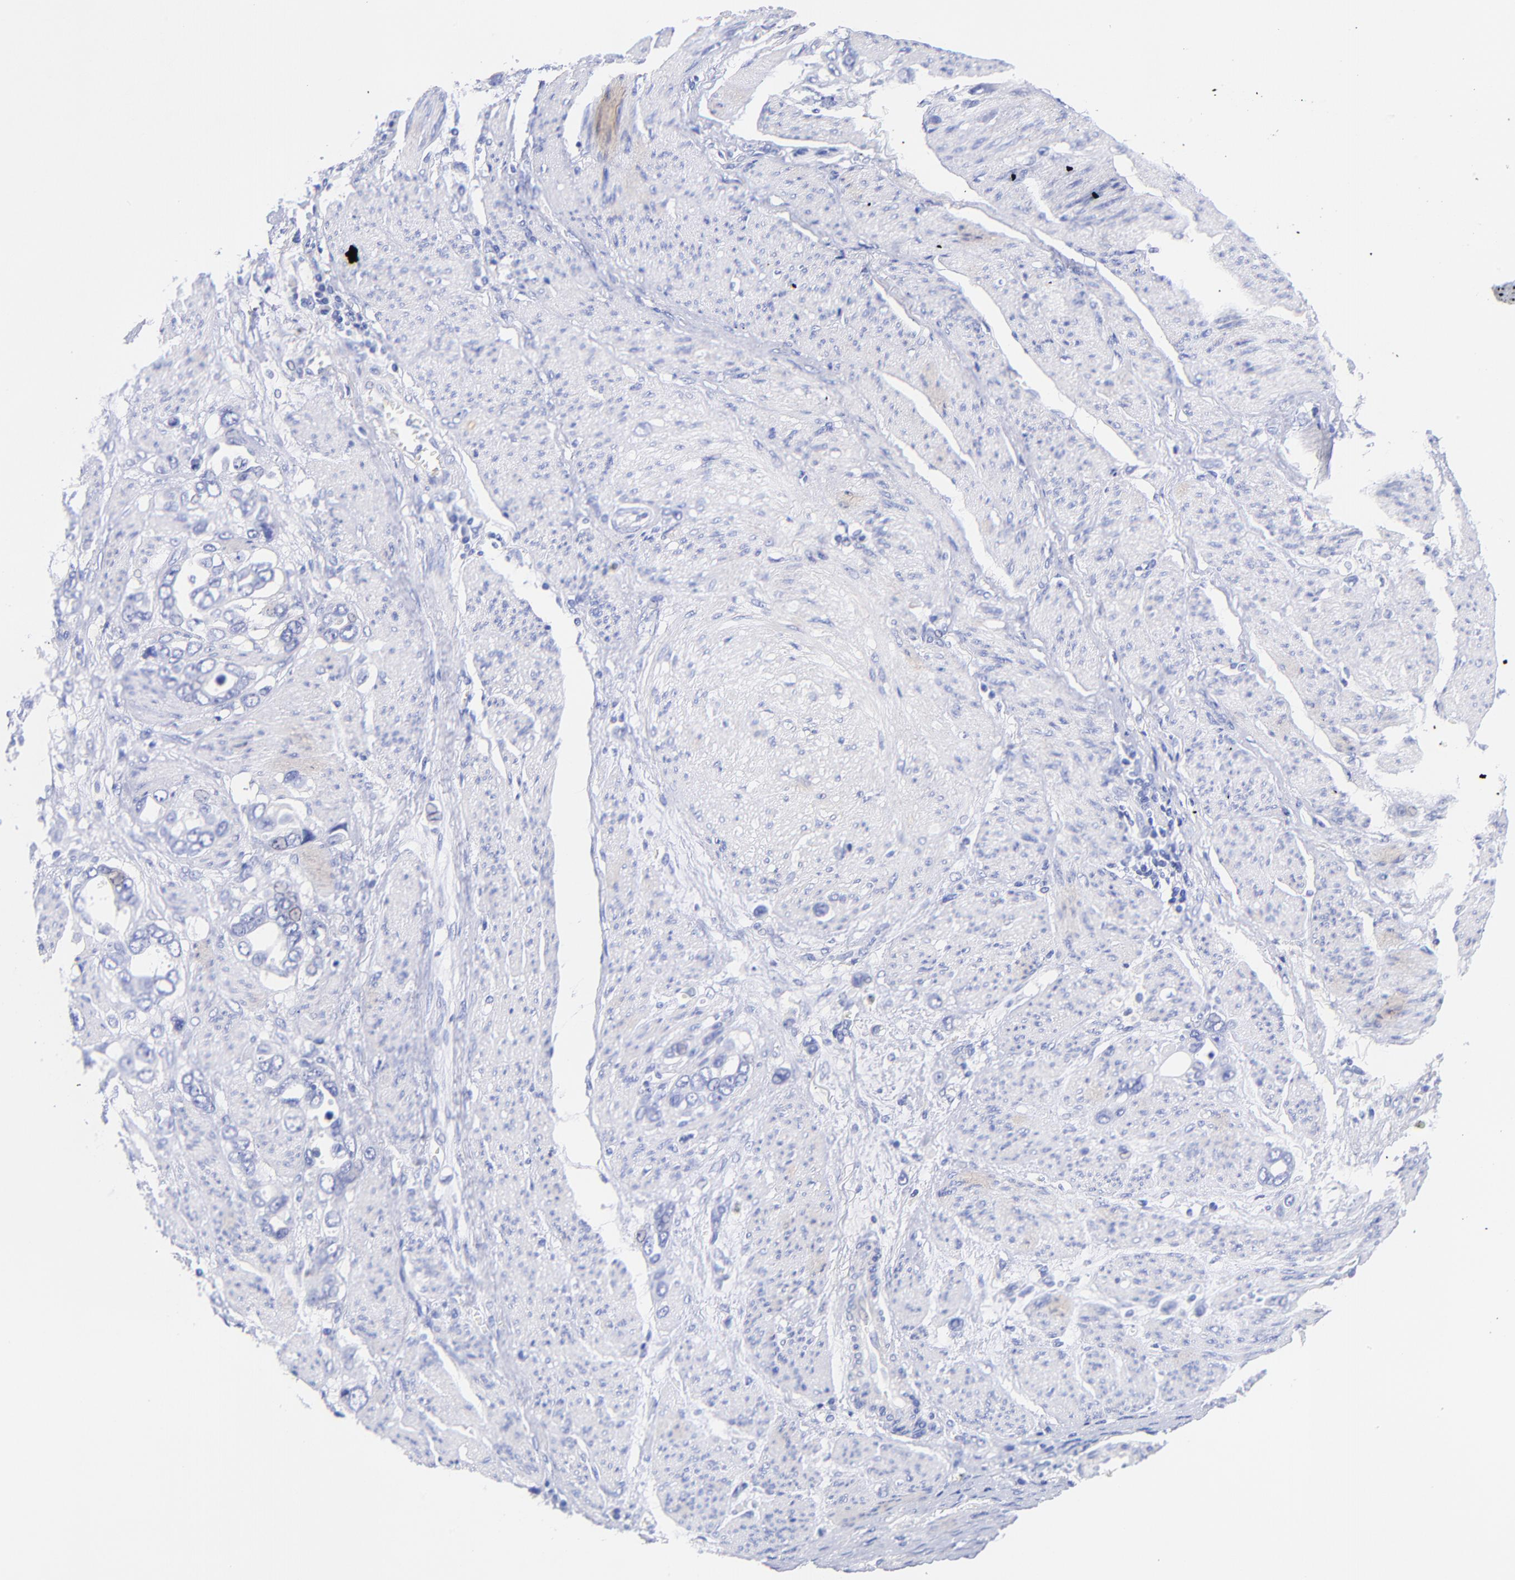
{"staining": {"intensity": "negative", "quantity": "none", "location": "none"}, "tissue": "stomach cancer", "cell_type": "Tumor cells", "image_type": "cancer", "snomed": [{"axis": "morphology", "description": "Adenocarcinoma, NOS"}, {"axis": "topography", "description": "Stomach"}], "caption": "The image demonstrates no staining of tumor cells in adenocarcinoma (stomach). Brightfield microscopy of IHC stained with DAB (3,3'-diaminobenzidine) (brown) and hematoxylin (blue), captured at high magnification.", "gene": "GPHN", "patient": {"sex": "male", "age": 78}}